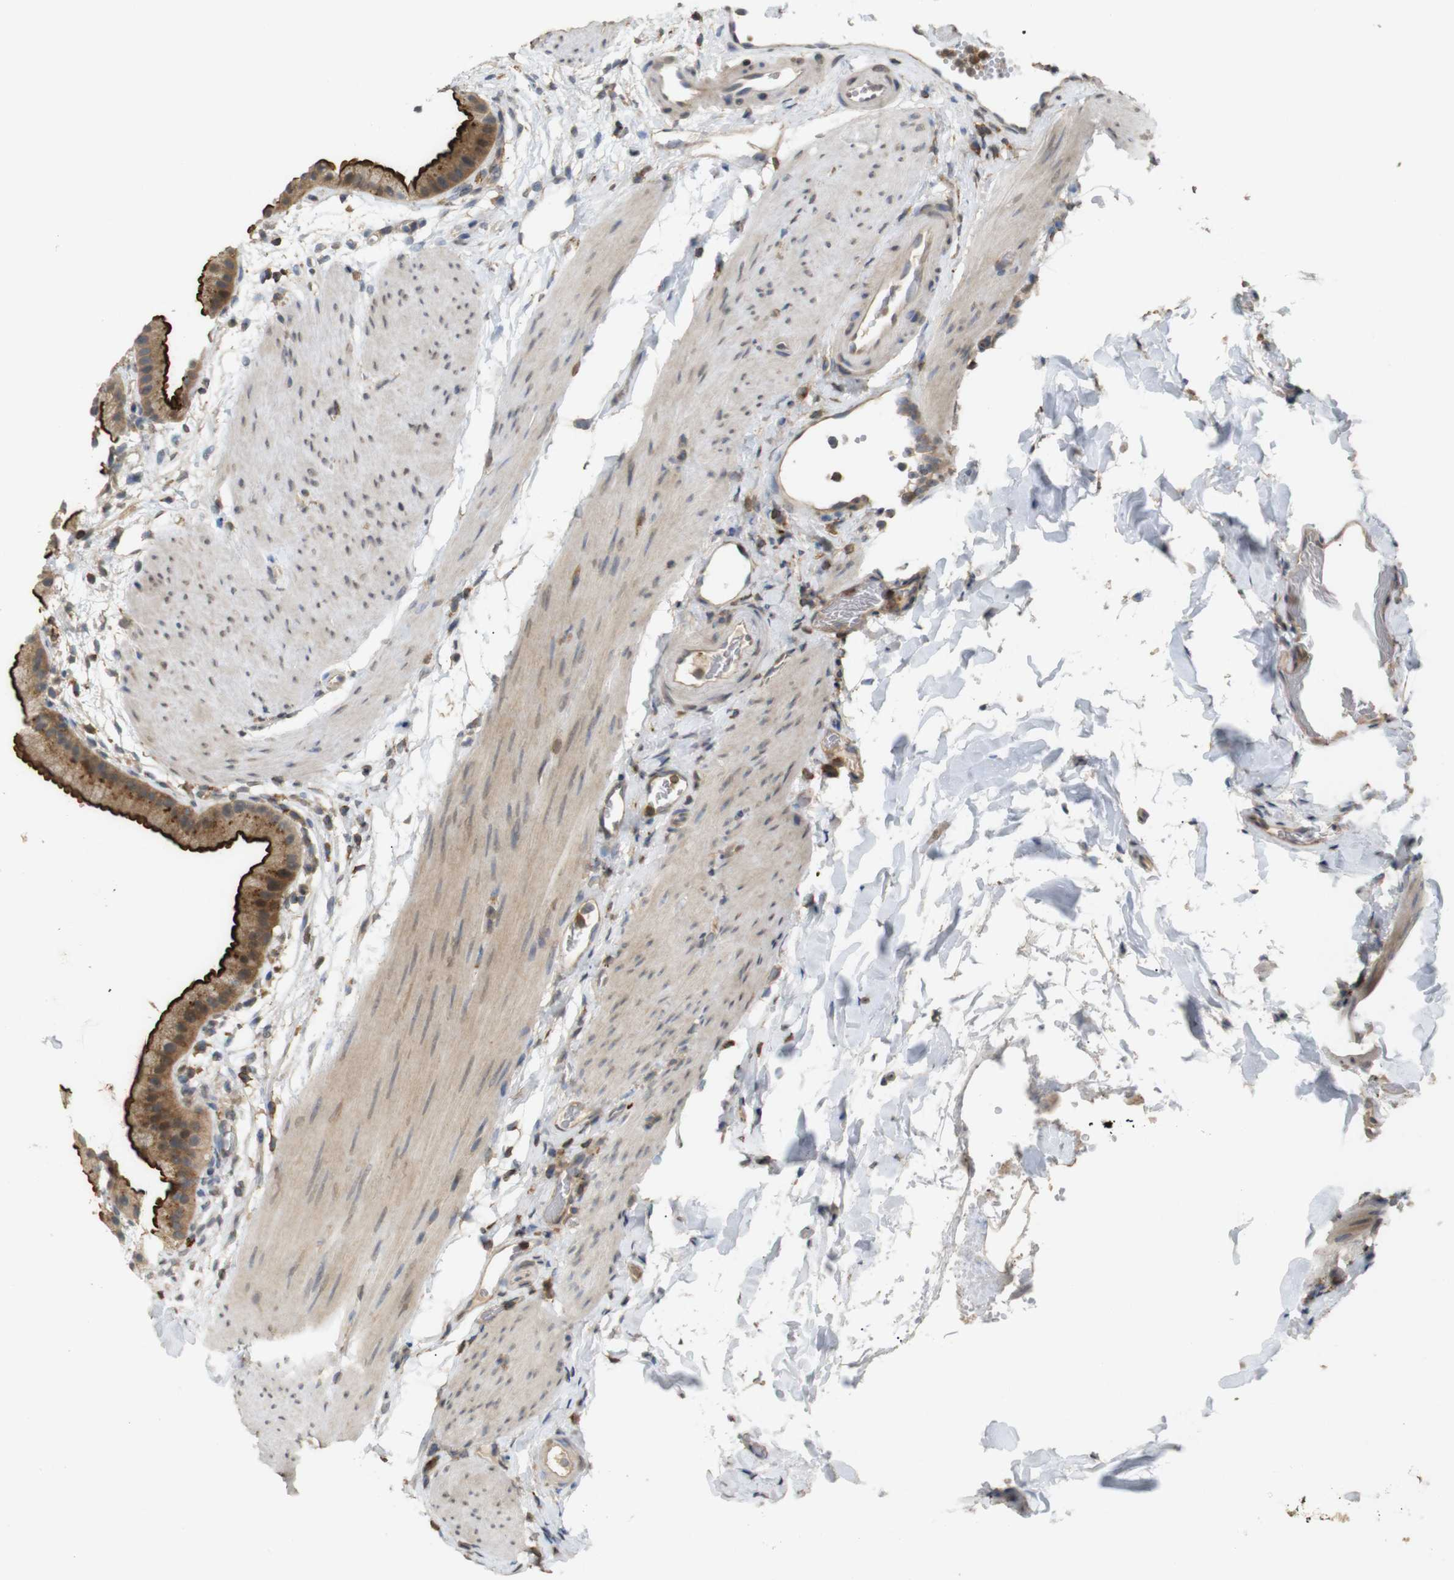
{"staining": {"intensity": "strong", "quantity": ">75%", "location": "cytoplasmic/membranous"}, "tissue": "gallbladder", "cell_type": "Glandular cells", "image_type": "normal", "snomed": [{"axis": "morphology", "description": "Normal tissue, NOS"}, {"axis": "topography", "description": "Gallbladder"}], "caption": "Gallbladder stained with DAB (3,3'-diaminobenzidine) immunohistochemistry (IHC) shows high levels of strong cytoplasmic/membranous expression in about >75% of glandular cells.", "gene": "KSR1", "patient": {"sex": "female", "age": 64}}